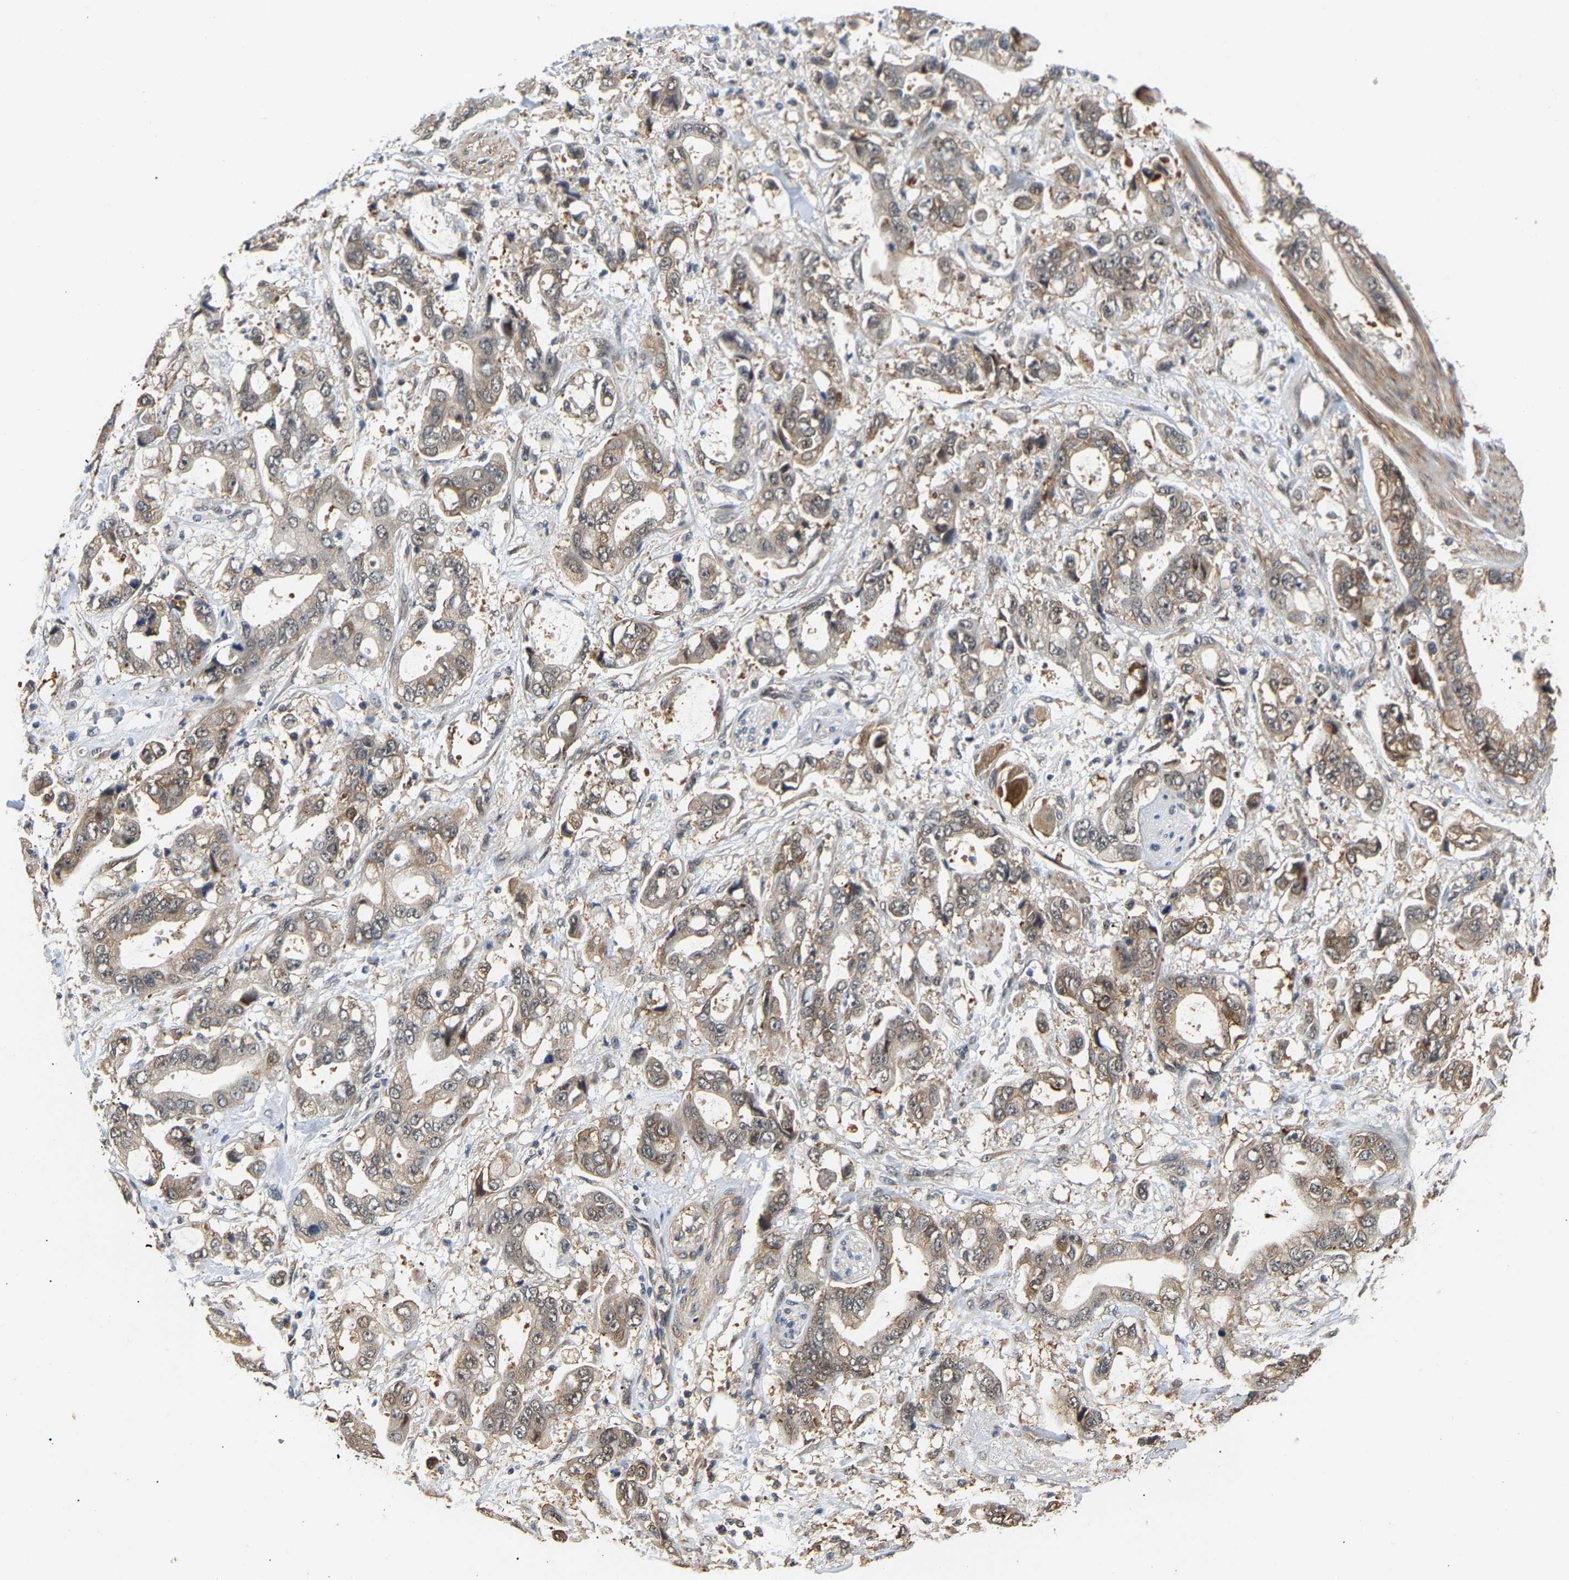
{"staining": {"intensity": "weak", "quantity": "25%-75%", "location": "cytoplasmic/membranous,nuclear"}, "tissue": "stomach cancer", "cell_type": "Tumor cells", "image_type": "cancer", "snomed": [{"axis": "morphology", "description": "Normal tissue, NOS"}, {"axis": "morphology", "description": "Adenocarcinoma, NOS"}, {"axis": "topography", "description": "Stomach"}], "caption": "Human stomach cancer stained with a protein marker exhibits weak staining in tumor cells.", "gene": "LARP6", "patient": {"sex": "male", "age": 62}}